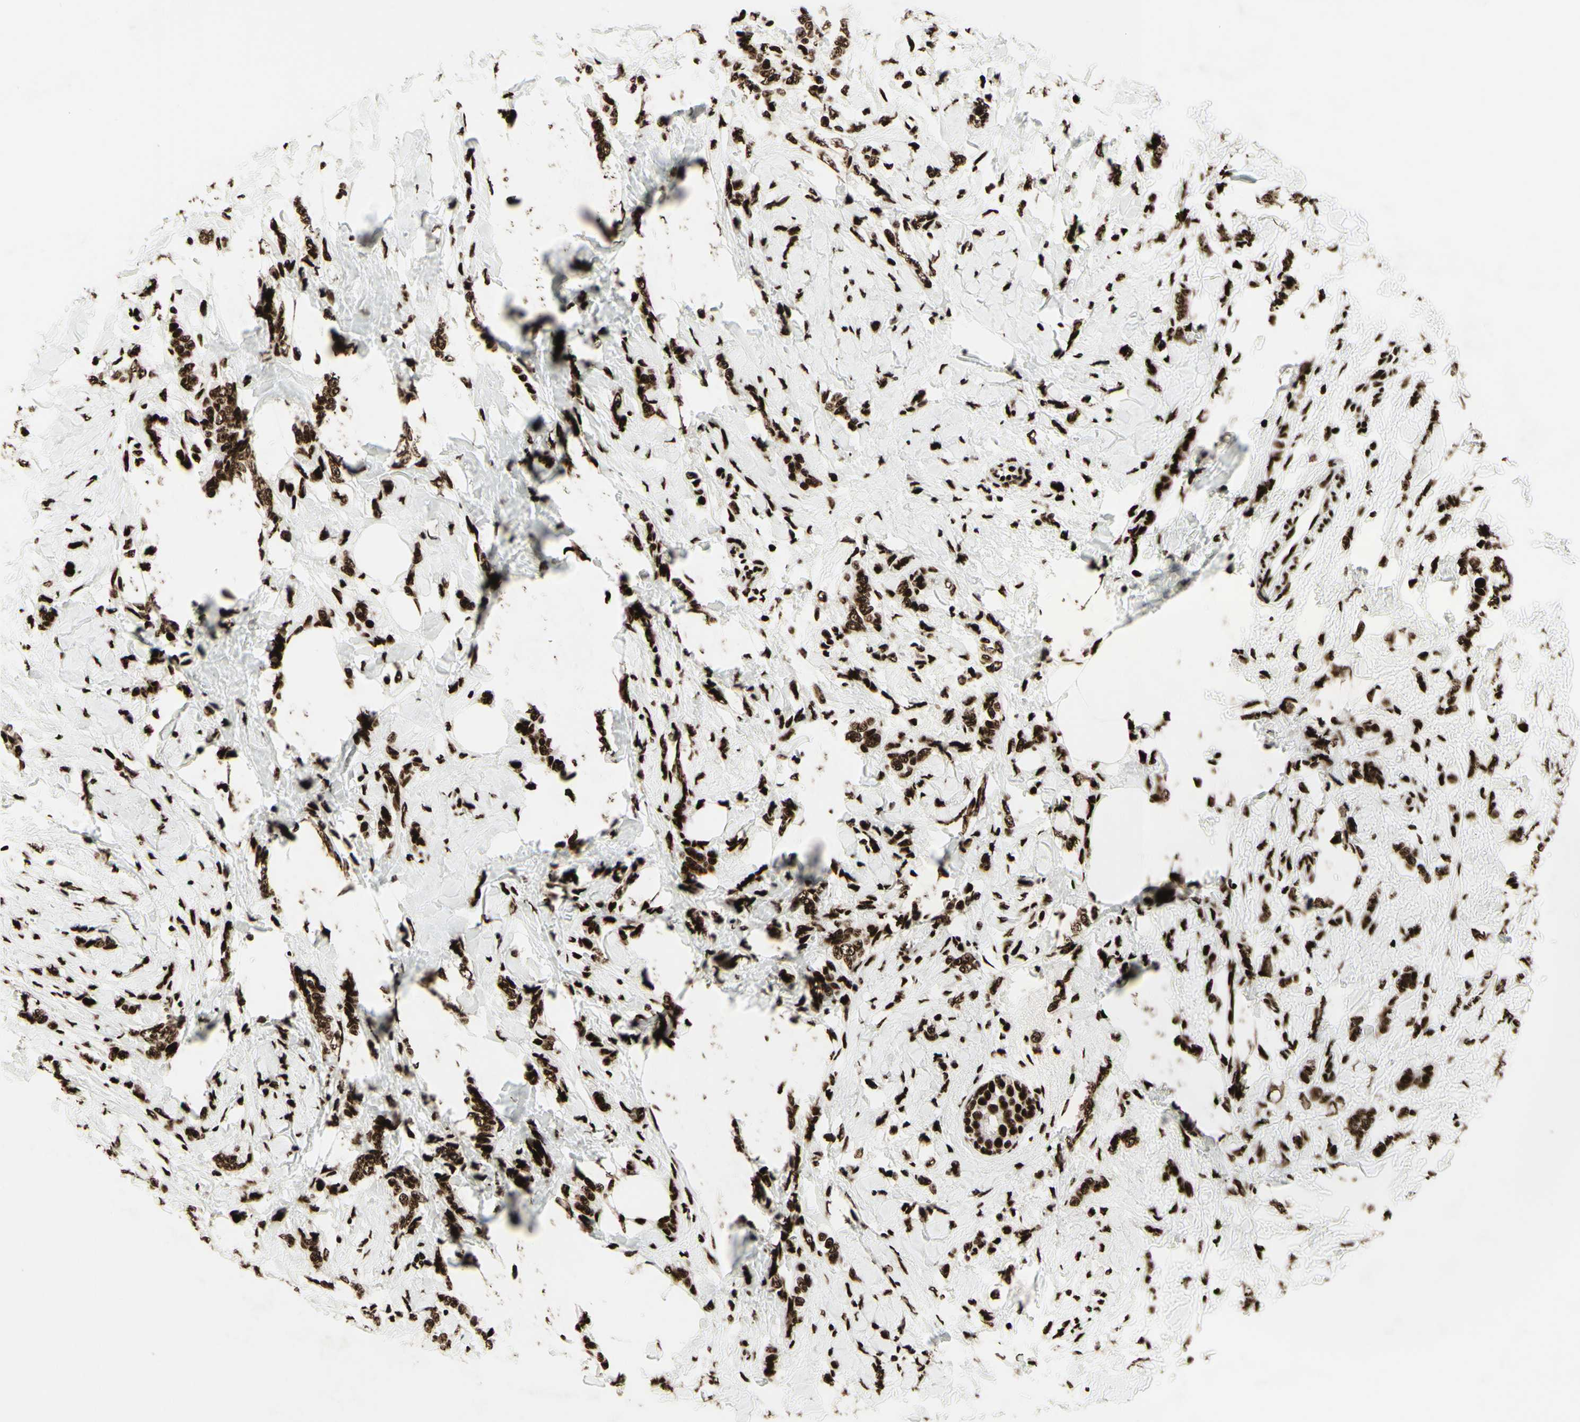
{"staining": {"intensity": "strong", "quantity": ">75%", "location": "nuclear"}, "tissue": "breast cancer", "cell_type": "Tumor cells", "image_type": "cancer", "snomed": [{"axis": "morphology", "description": "Lobular carcinoma, in situ"}, {"axis": "morphology", "description": "Lobular carcinoma"}, {"axis": "topography", "description": "Breast"}], "caption": "Protein staining of breast lobular carcinoma tissue shows strong nuclear expression in approximately >75% of tumor cells. (brown staining indicates protein expression, while blue staining denotes nuclei).", "gene": "U2AF2", "patient": {"sex": "female", "age": 41}}